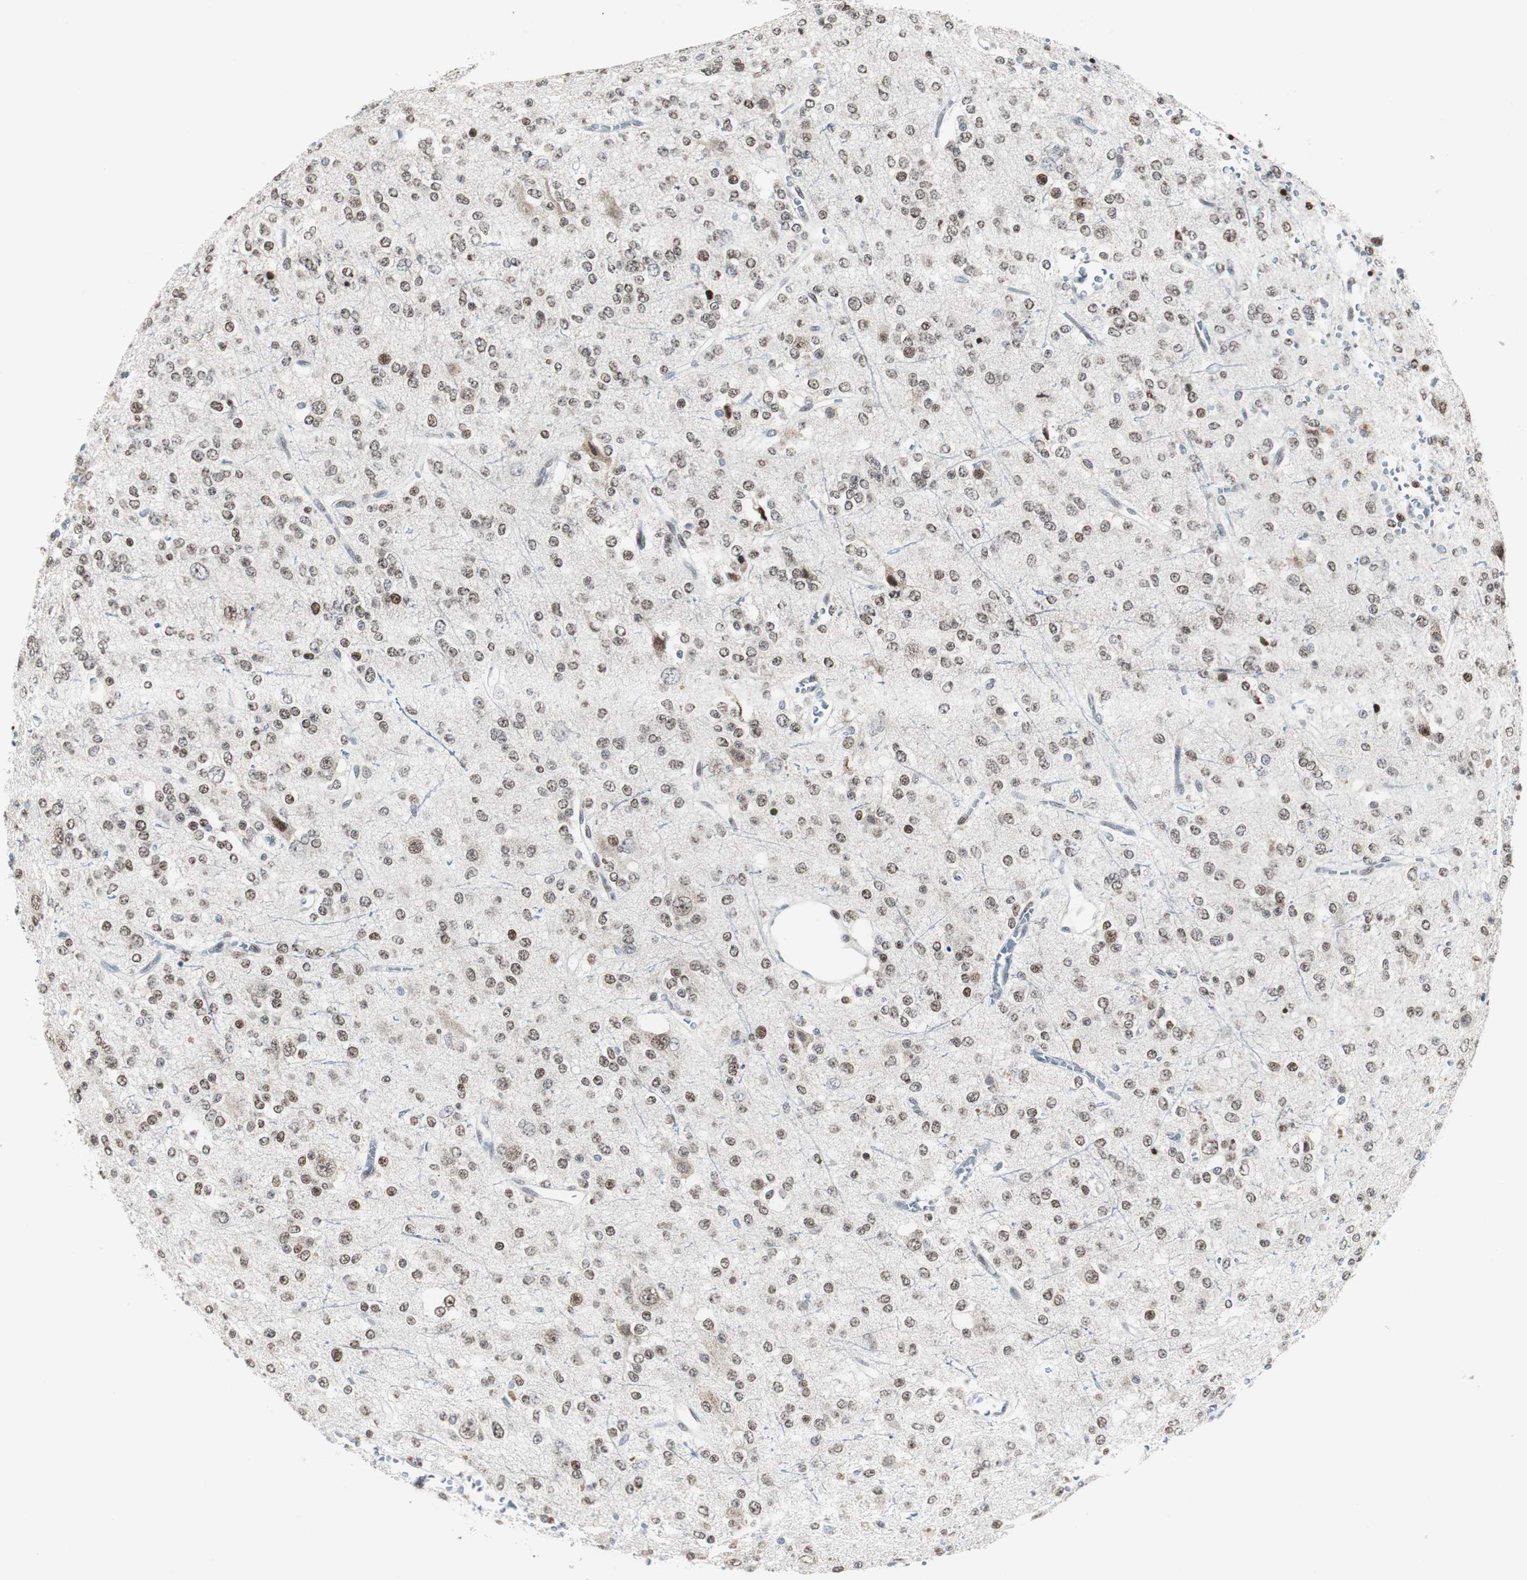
{"staining": {"intensity": "weak", "quantity": ">75%", "location": "nuclear"}, "tissue": "glioma", "cell_type": "Tumor cells", "image_type": "cancer", "snomed": [{"axis": "morphology", "description": "Glioma, malignant, Low grade"}, {"axis": "topography", "description": "Brain"}], "caption": "About >75% of tumor cells in malignant low-grade glioma demonstrate weak nuclear protein staining as visualized by brown immunohistochemical staining.", "gene": "MTA1", "patient": {"sex": "male", "age": 38}}